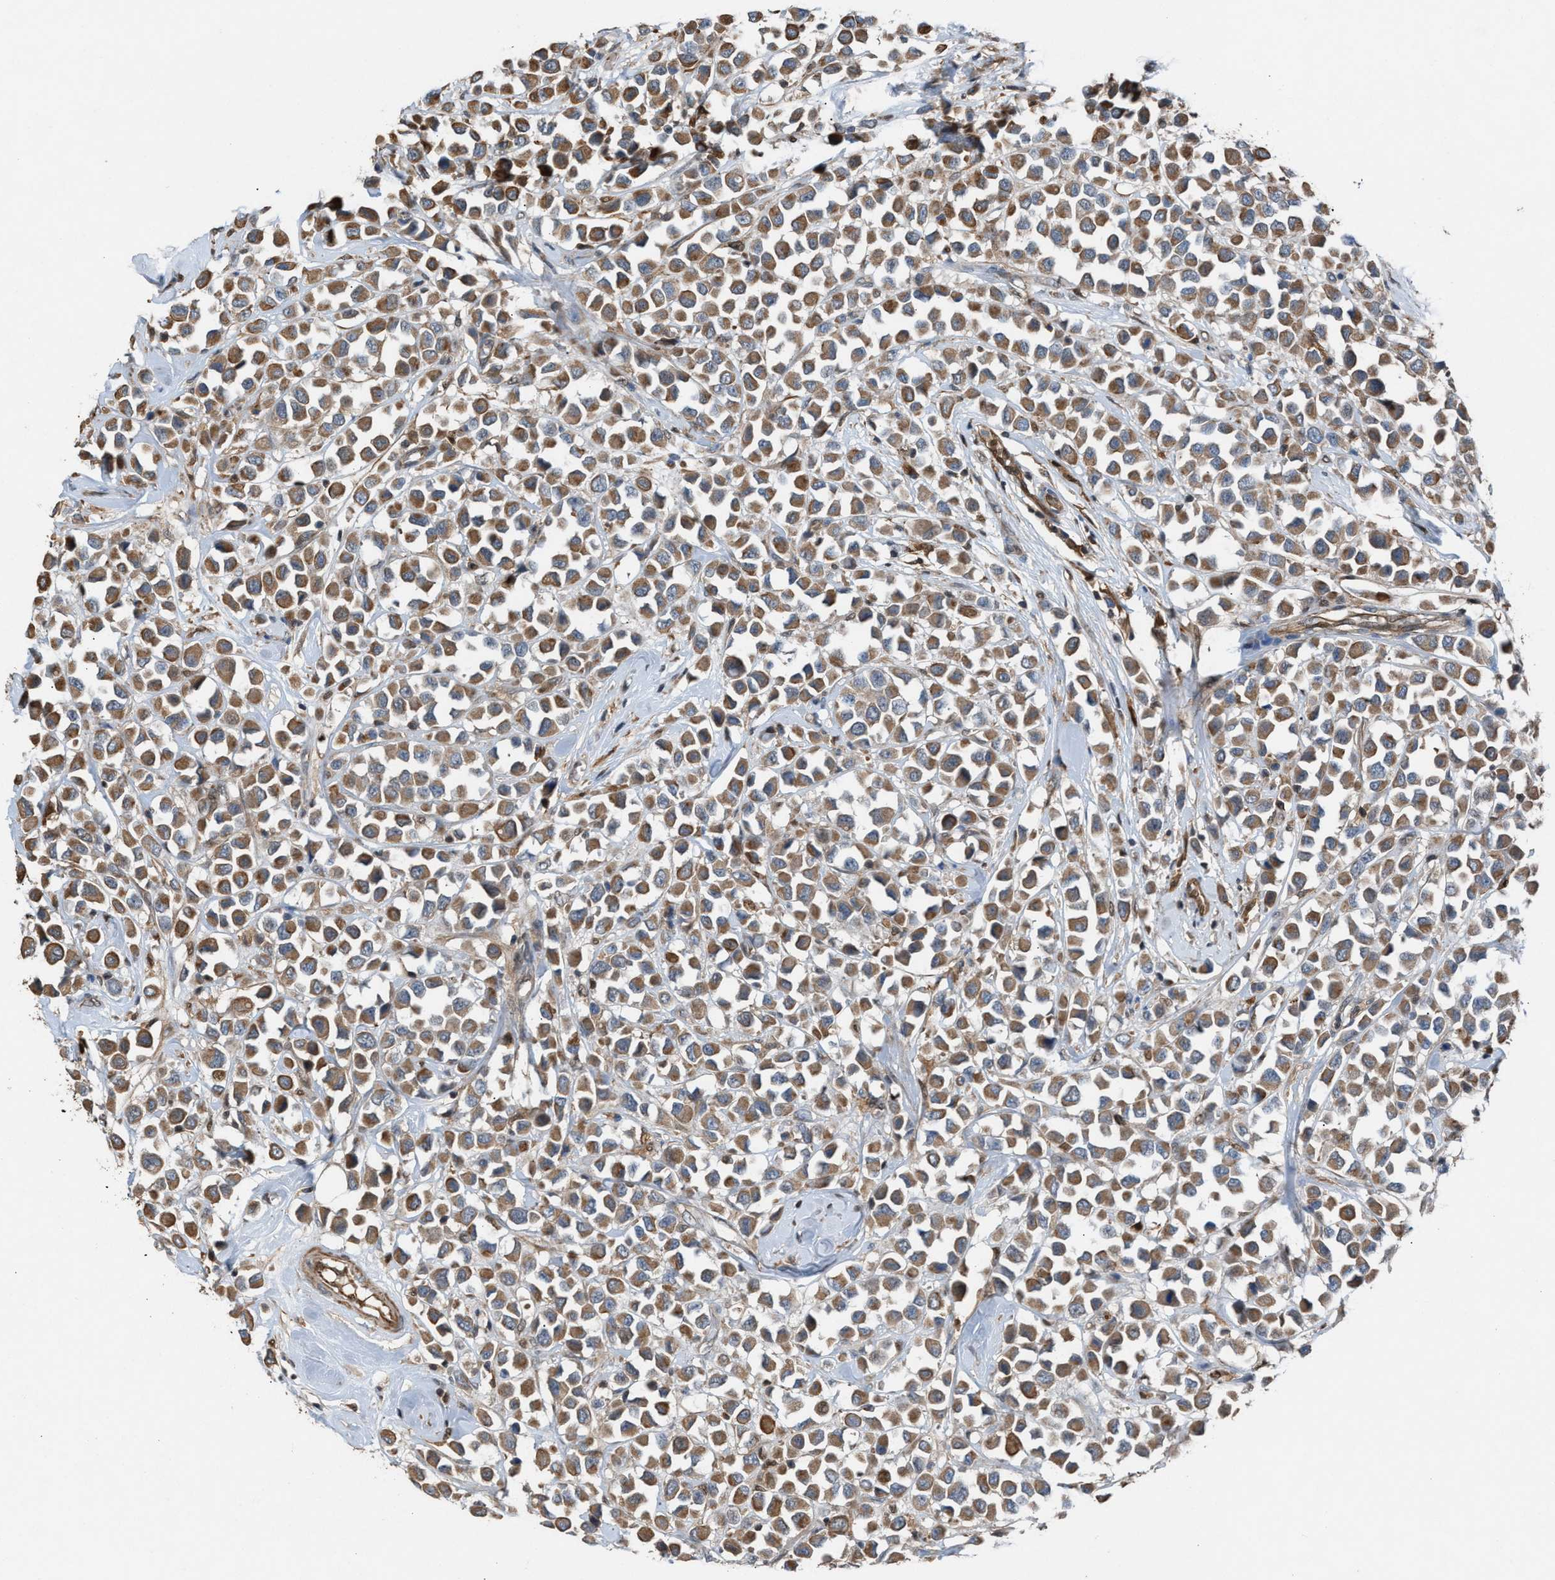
{"staining": {"intensity": "moderate", "quantity": ">75%", "location": "cytoplasmic/membranous"}, "tissue": "breast cancer", "cell_type": "Tumor cells", "image_type": "cancer", "snomed": [{"axis": "morphology", "description": "Duct carcinoma"}, {"axis": "topography", "description": "Breast"}], "caption": "Human intraductal carcinoma (breast) stained with a brown dye displays moderate cytoplasmic/membranous positive staining in about >75% of tumor cells.", "gene": "TPK1", "patient": {"sex": "female", "age": 61}}